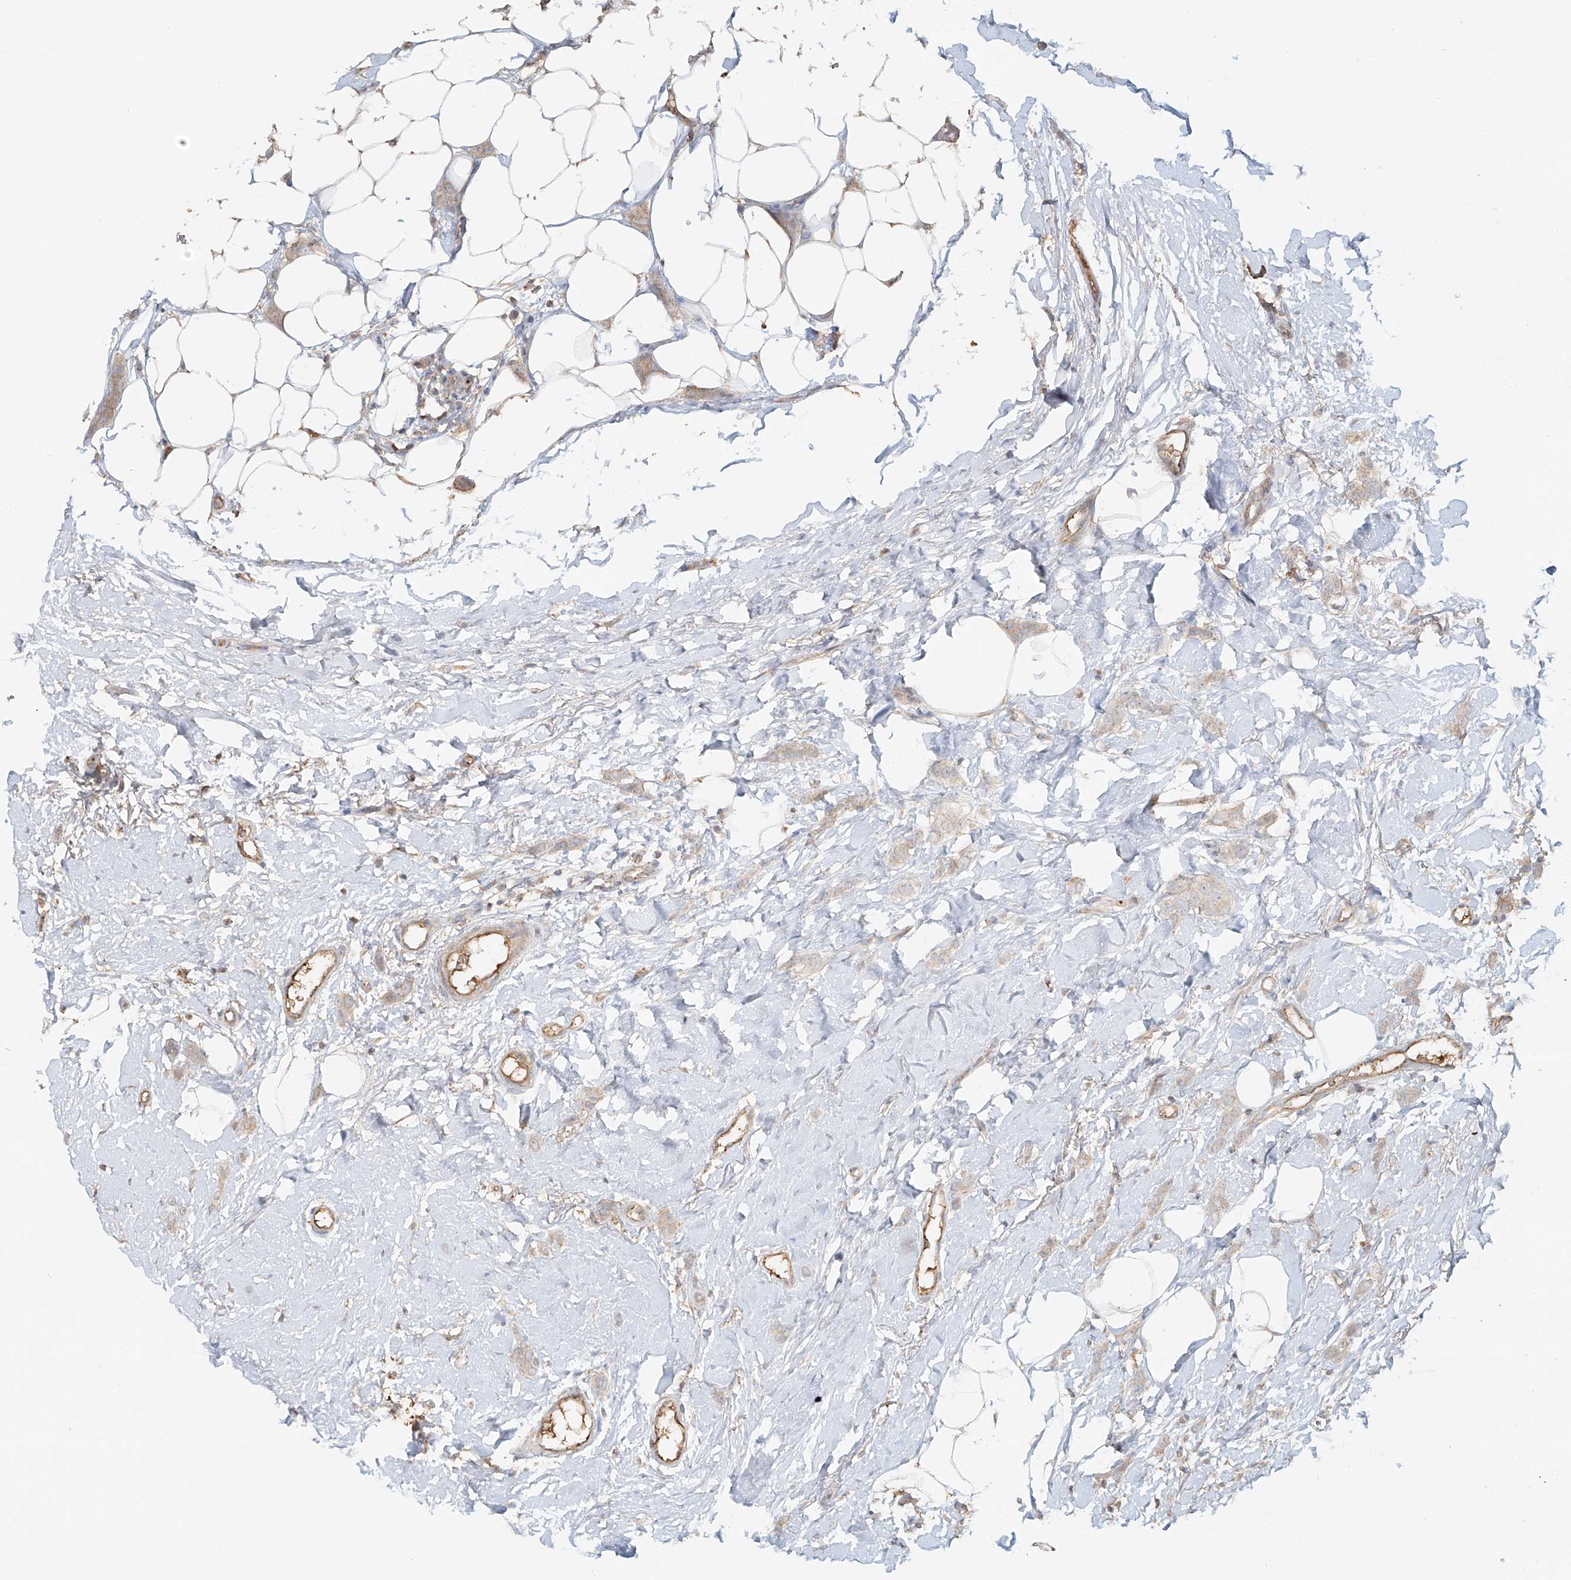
{"staining": {"intensity": "negative", "quantity": "none", "location": "none"}, "tissue": "breast cancer", "cell_type": "Tumor cells", "image_type": "cancer", "snomed": [{"axis": "morphology", "description": "Lobular carcinoma"}, {"axis": "topography", "description": "Skin"}, {"axis": "topography", "description": "Breast"}], "caption": "This micrograph is of breast lobular carcinoma stained with immunohistochemistry to label a protein in brown with the nuclei are counter-stained blue. There is no positivity in tumor cells.", "gene": "NPHS1", "patient": {"sex": "female", "age": 46}}